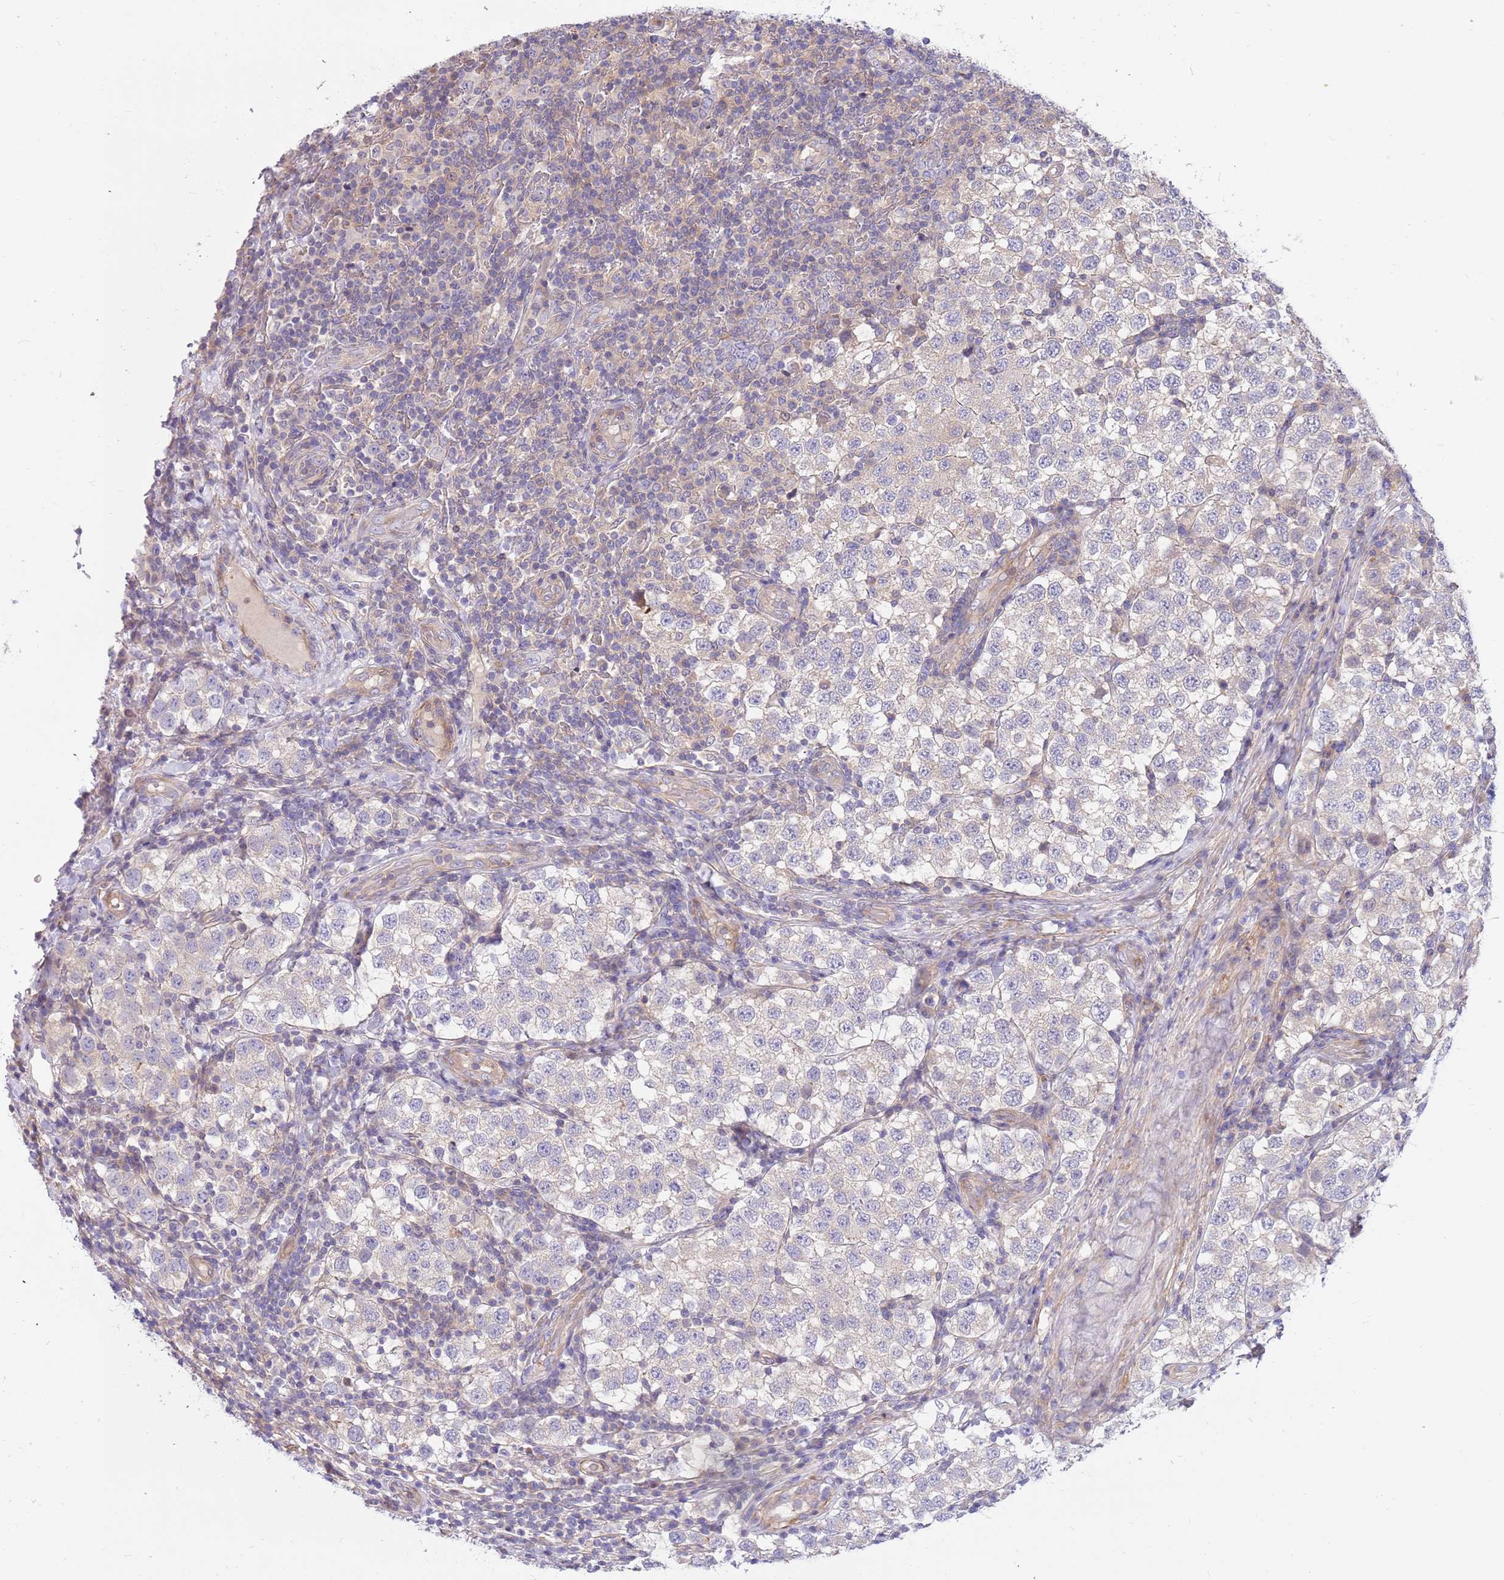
{"staining": {"intensity": "negative", "quantity": "none", "location": "none"}, "tissue": "testis cancer", "cell_type": "Tumor cells", "image_type": "cancer", "snomed": [{"axis": "morphology", "description": "Seminoma, NOS"}, {"axis": "topography", "description": "Testis"}], "caption": "Immunohistochemical staining of testis cancer (seminoma) shows no significant staining in tumor cells.", "gene": "MVD", "patient": {"sex": "male", "age": 34}}